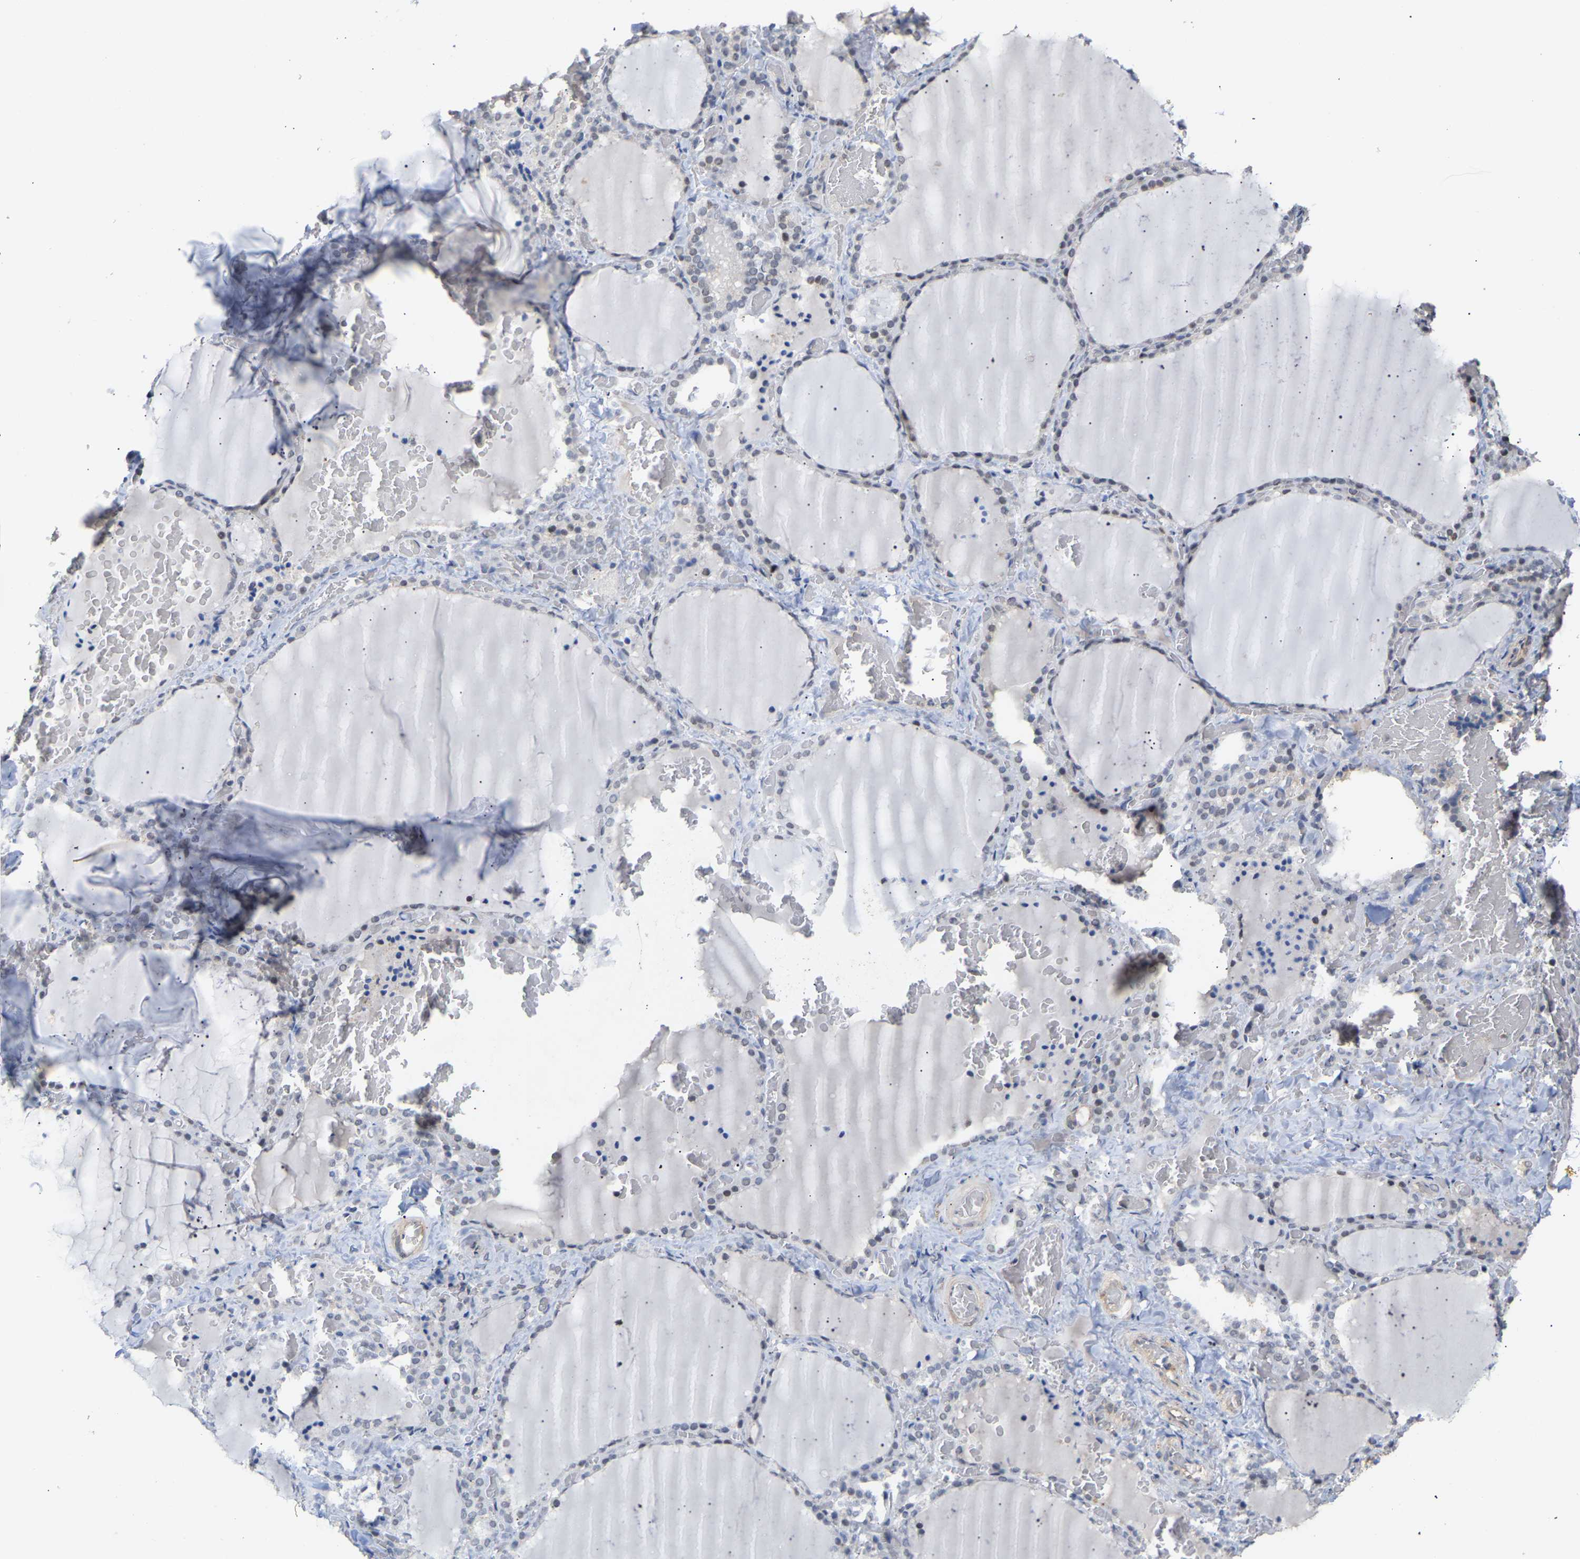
{"staining": {"intensity": "weak", "quantity": "<25%", "location": "nuclear"}, "tissue": "thyroid gland", "cell_type": "Glandular cells", "image_type": "normal", "snomed": [{"axis": "morphology", "description": "Normal tissue, NOS"}, {"axis": "topography", "description": "Thyroid gland"}], "caption": "Immunohistochemical staining of unremarkable human thyroid gland shows no significant expression in glandular cells.", "gene": "AMPH", "patient": {"sex": "female", "age": 22}}